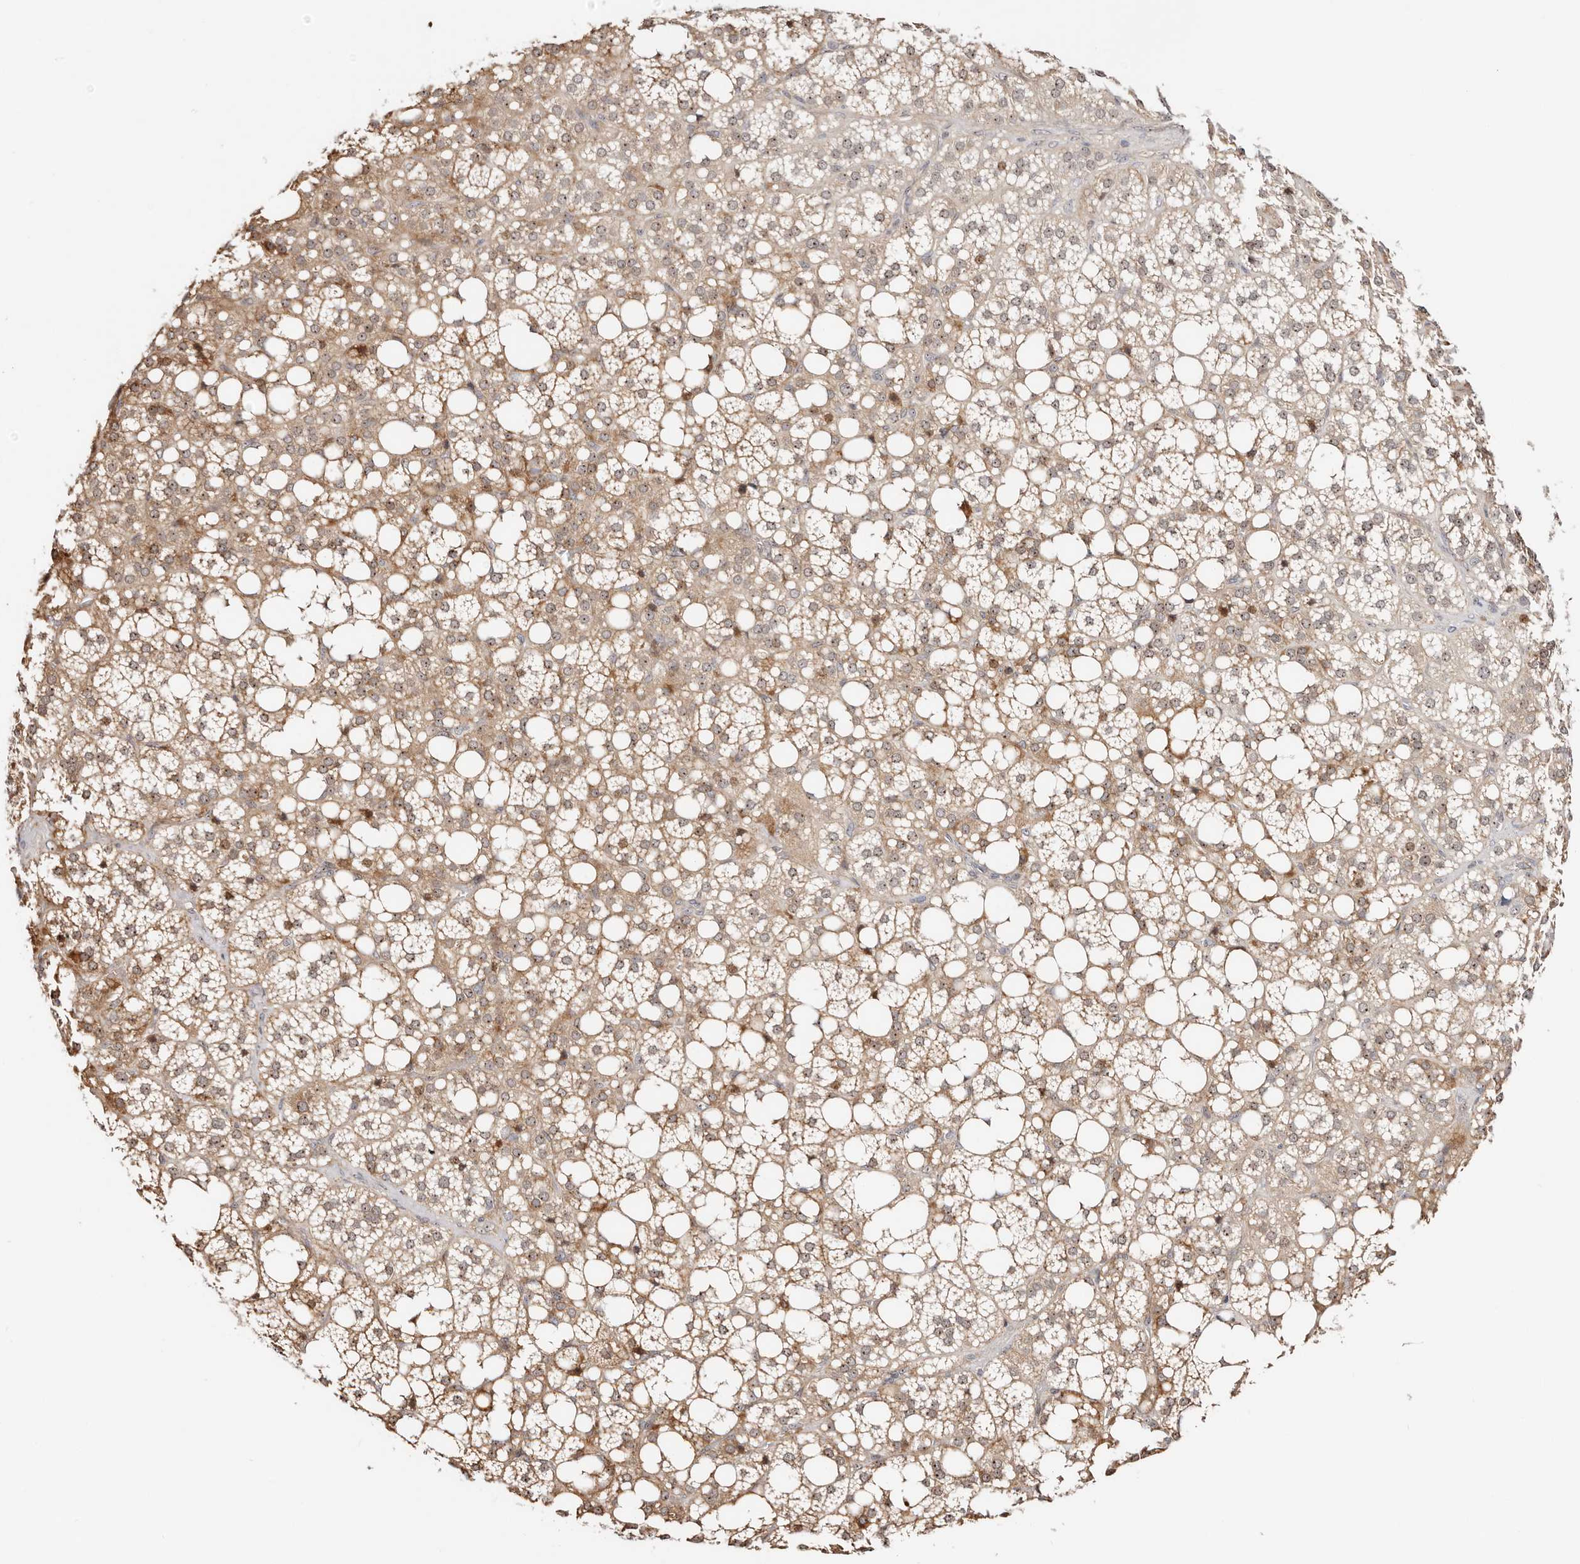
{"staining": {"intensity": "strong", "quantity": "25%-75%", "location": "cytoplasmic/membranous,nuclear"}, "tissue": "adrenal gland", "cell_type": "Glandular cells", "image_type": "normal", "snomed": [{"axis": "morphology", "description": "Normal tissue, NOS"}, {"axis": "topography", "description": "Adrenal gland"}], "caption": "IHC (DAB (3,3'-diaminobenzidine)) staining of normal adrenal gland reveals strong cytoplasmic/membranous,nuclear protein expression in about 25%-75% of glandular cells. The staining was performed using DAB, with brown indicating positive protein expression. Nuclei are stained blue with hematoxylin.", "gene": "ODF2L", "patient": {"sex": "female", "age": 59}}